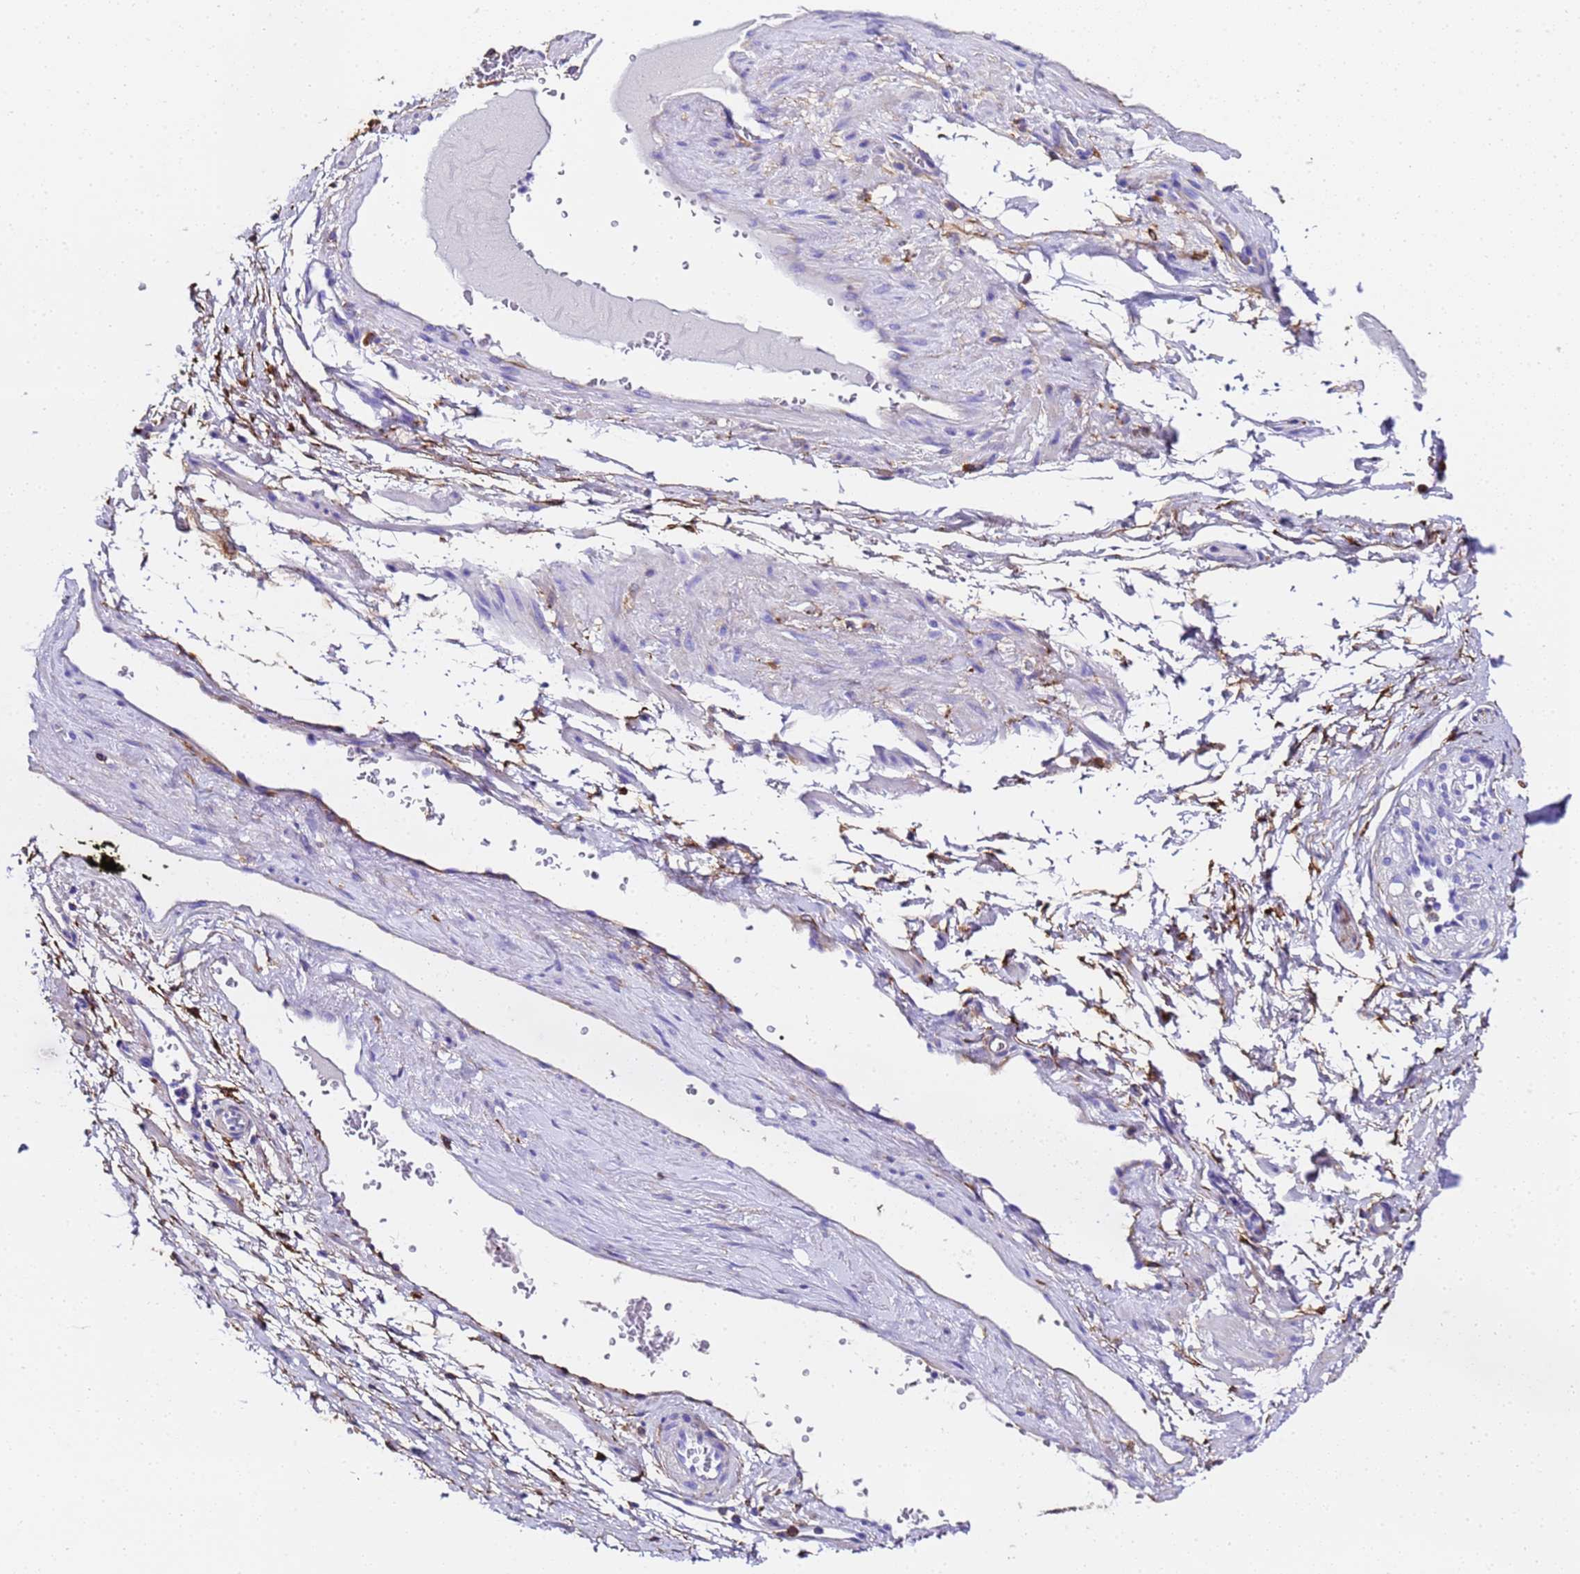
{"staining": {"intensity": "negative", "quantity": "none", "location": "none"}, "tissue": "adipose tissue", "cell_type": "Adipocytes", "image_type": "normal", "snomed": [{"axis": "morphology", "description": "Normal tissue, NOS"}, {"axis": "morphology", "description": "Adenocarcinoma, Low grade"}, {"axis": "topography", "description": "Prostate"}, {"axis": "topography", "description": "Peripheral nerve tissue"}], "caption": "Immunohistochemistry image of benign adipose tissue: adipose tissue stained with DAB (3,3'-diaminobenzidine) exhibits no significant protein staining in adipocytes.", "gene": "FTL", "patient": {"sex": "male", "age": 63}}